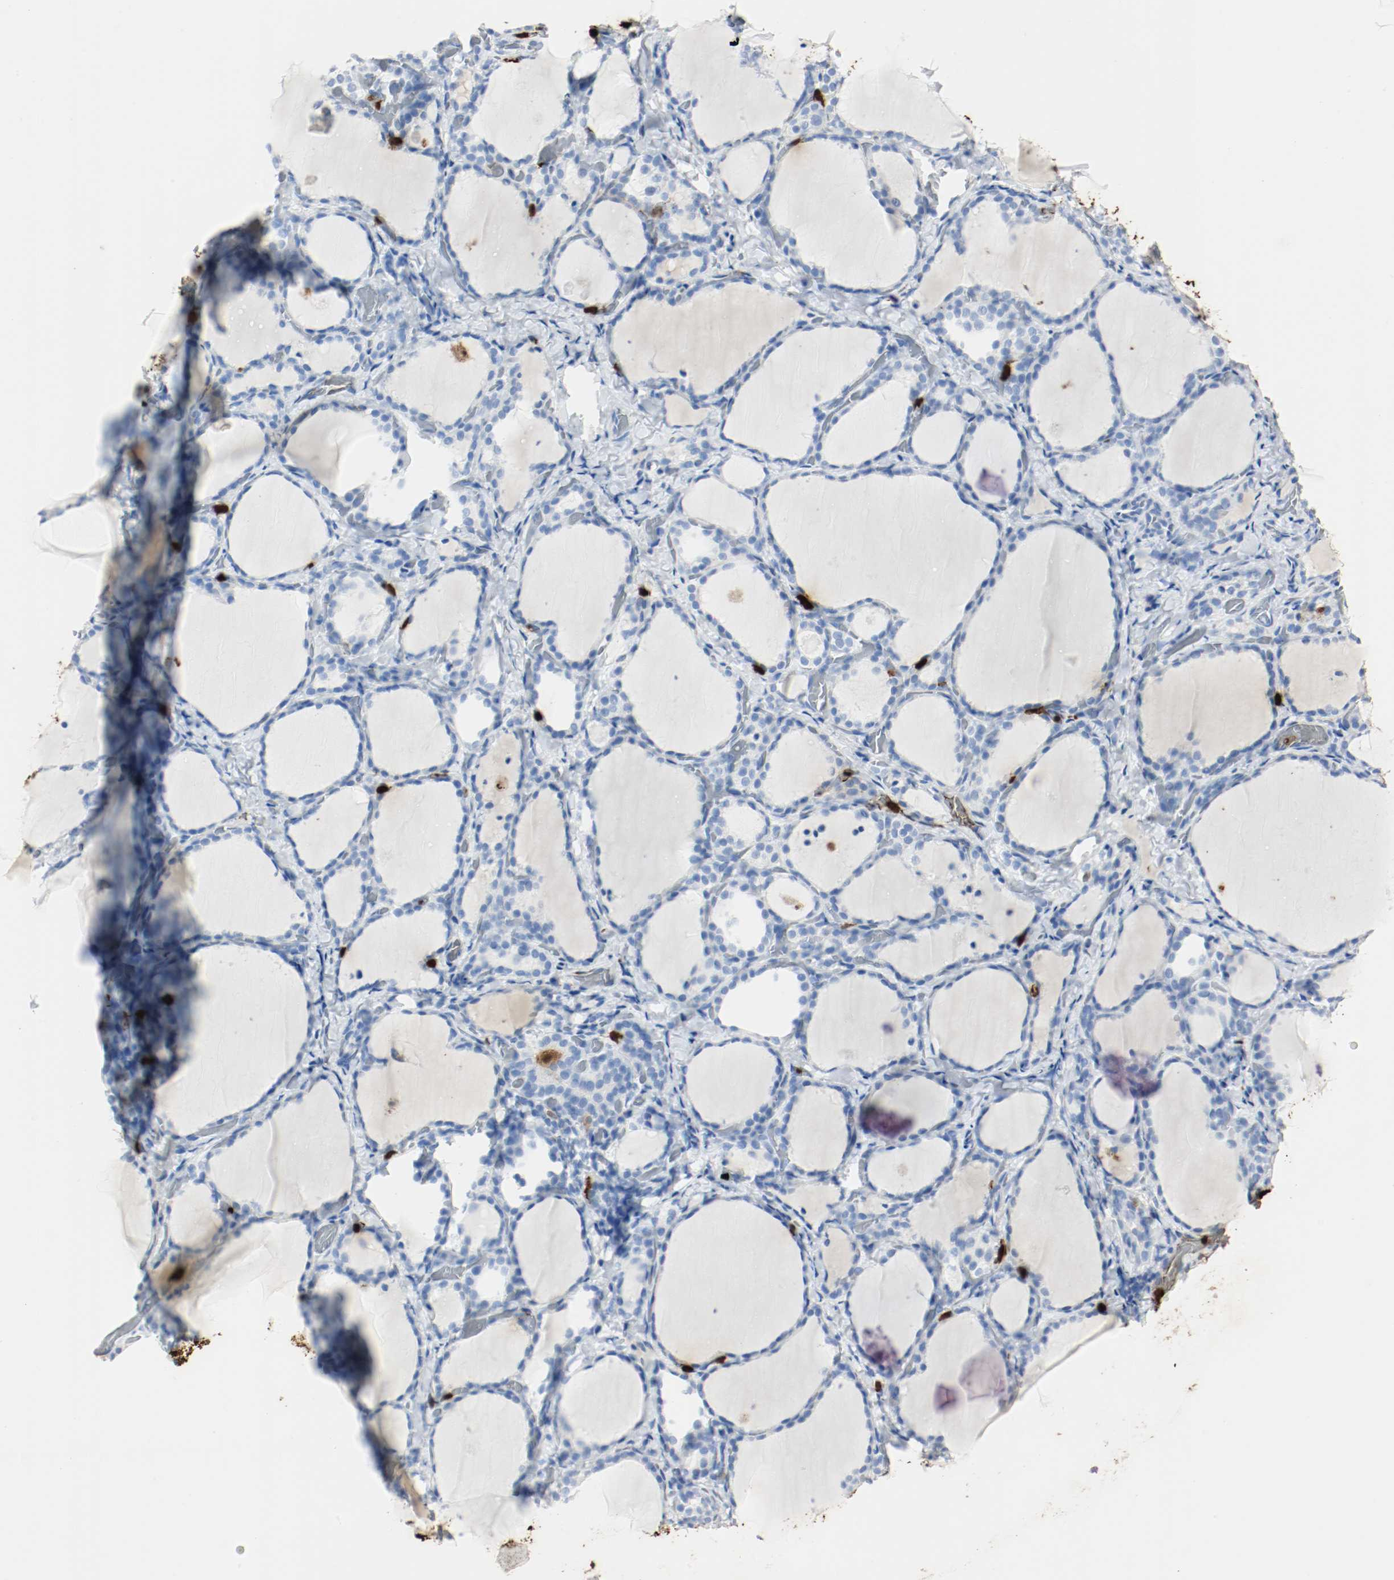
{"staining": {"intensity": "negative", "quantity": "none", "location": "none"}, "tissue": "thyroid gland", "cell_type": "Glandular cells", "image_type": "normal", "snomed": [{"axis": "morphology", "description": "Normal tissue, NOS"}, {"axis": "morphology", "description": "Papillary adenocarcinoma, NOS"}, {"axis": "topography", "description": "Thyroid gland"}], "caption": "Thyroid gland was stained to show a protein in brown. There is no significant staining in glandular cells. (DAB (3,3'-diaminobenzidine) IHC with hematoxylin counter stain).", "gene": "S100A9", "patient": {"sex": "female", "age": 30}}